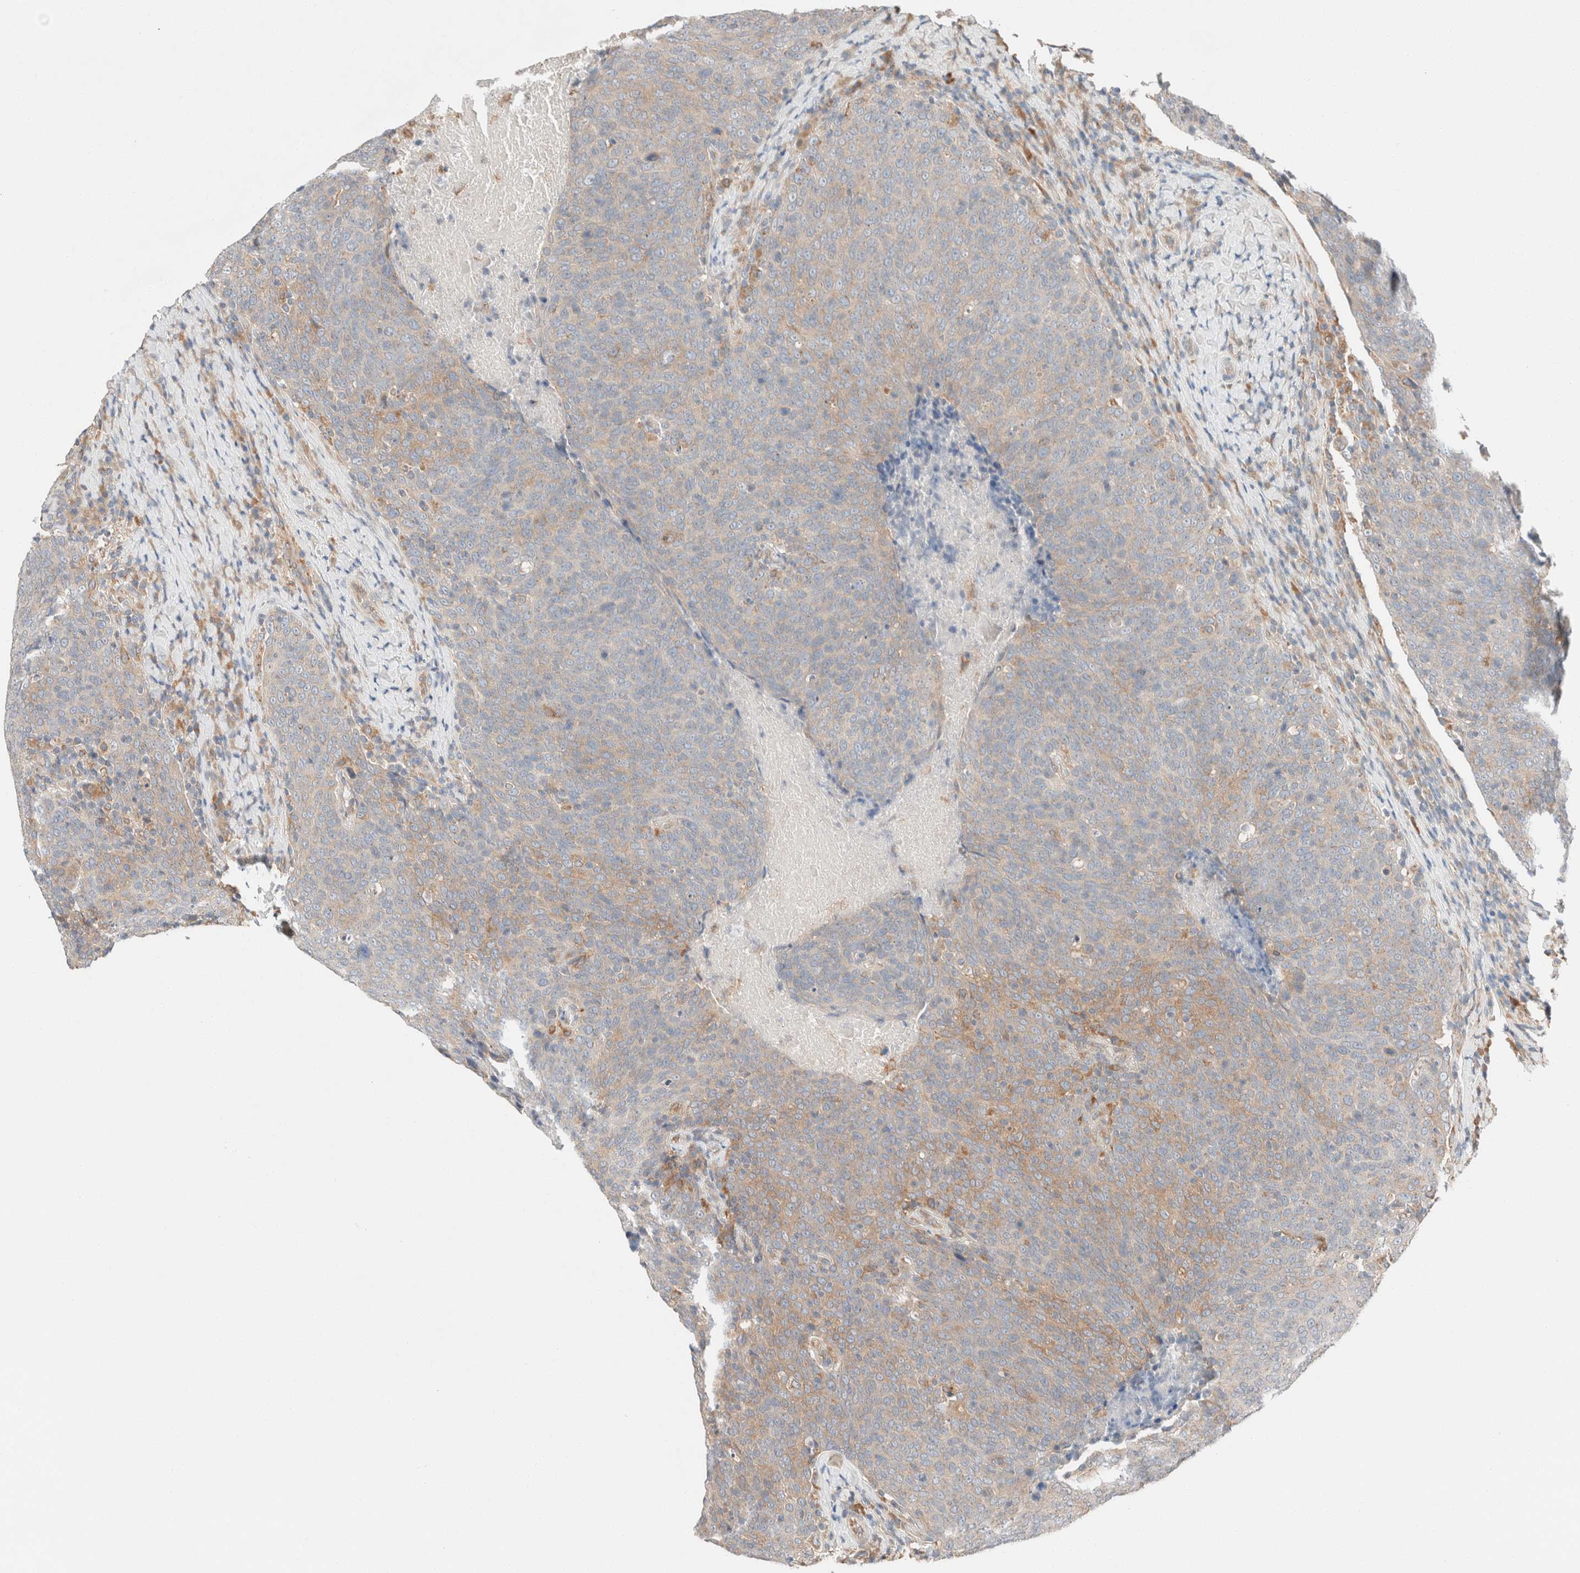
{"staining": {"intensity": "weak", "quantity": "25%-75%", "location": "cytoplasmic/membranous"}, "tissue": "head and neck cancer", "cell_type": "Tumor cells", "image_type": "cancer", "snomed": [{"axis": "morphology", "description": "Squamous cell carcinoma, NOS"}, {"axis": "morphology", "description": "Squamous cell carcinoma, metastatic, NOS"}, {"axis": "topography", "description": "Lymph node"}, {"axis": "topography", "description": "Head-Neck"}], "caption": "High-magnification brightfield microscopy of head and neck cancer stained with DAB (3,3'-diaminobenzidine) (brown) and counterstained with hematoxylin (blue). tumor cells exhibit weak cytoplasmic/membranous expression is identified in approximately25%-75% of cells. (Brightfield microscopy of DAB IHC at high magnification).", "gene": "PCM1", "patient": {"sex": "male", "age": 62}}